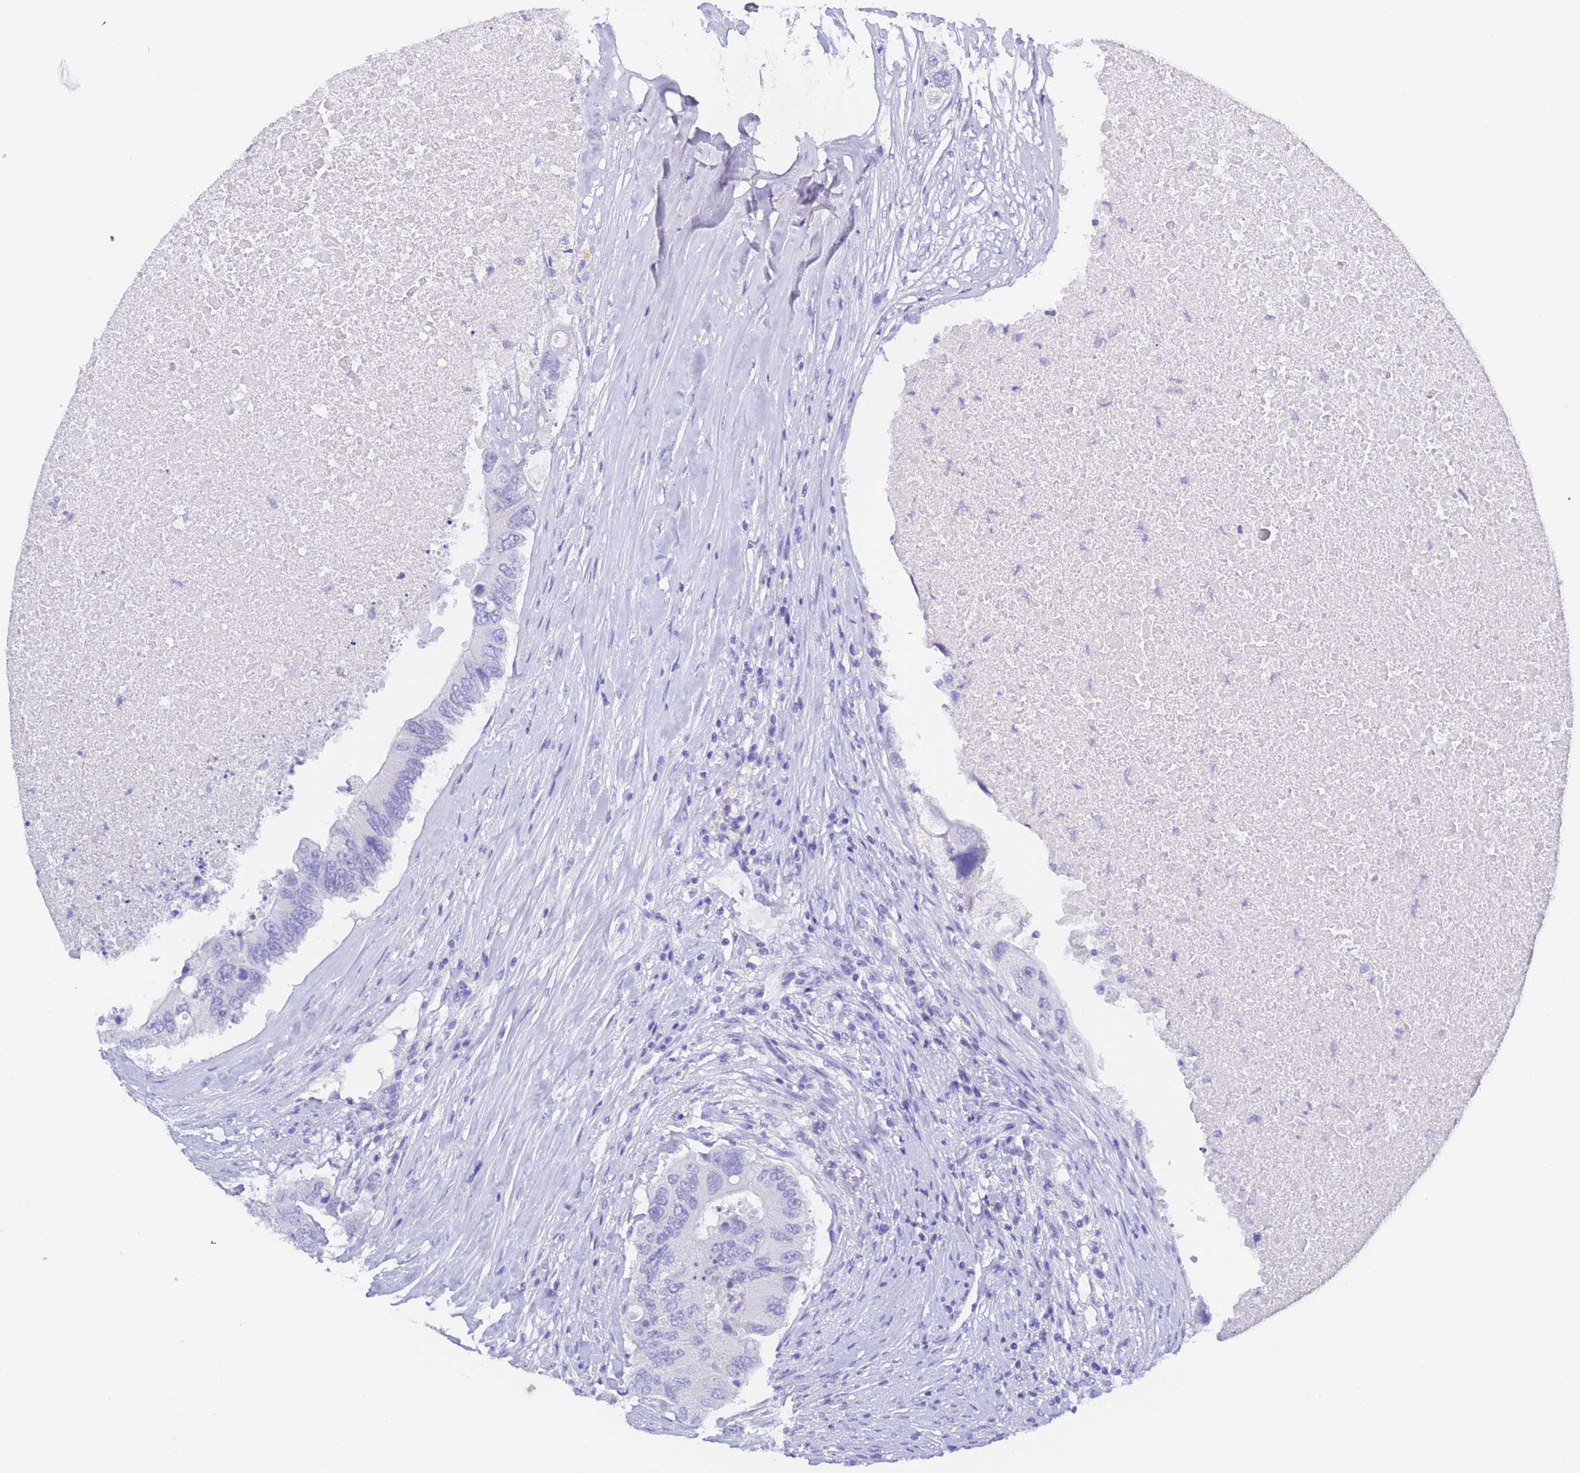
{"staining": {"intensity": "negative", "quantity": "none", "location": "none"}, "tissue": "colorectal cancer", "cell_type": "Tumor cells", "image_type": "cancer", "snomed": [{"axis": "morphology", "description": "Adenocarcinoma, NOS"}, {"axis": "topography", "description": "Colon"}], "caption": "This is an immunohistochemistry (IHC) histopathology image of human adenocarcinoma (colorectal). There is no positivity in tumor cells.", "gene": "GABRA1", "patient": {"sex": "male", "age": 71}}